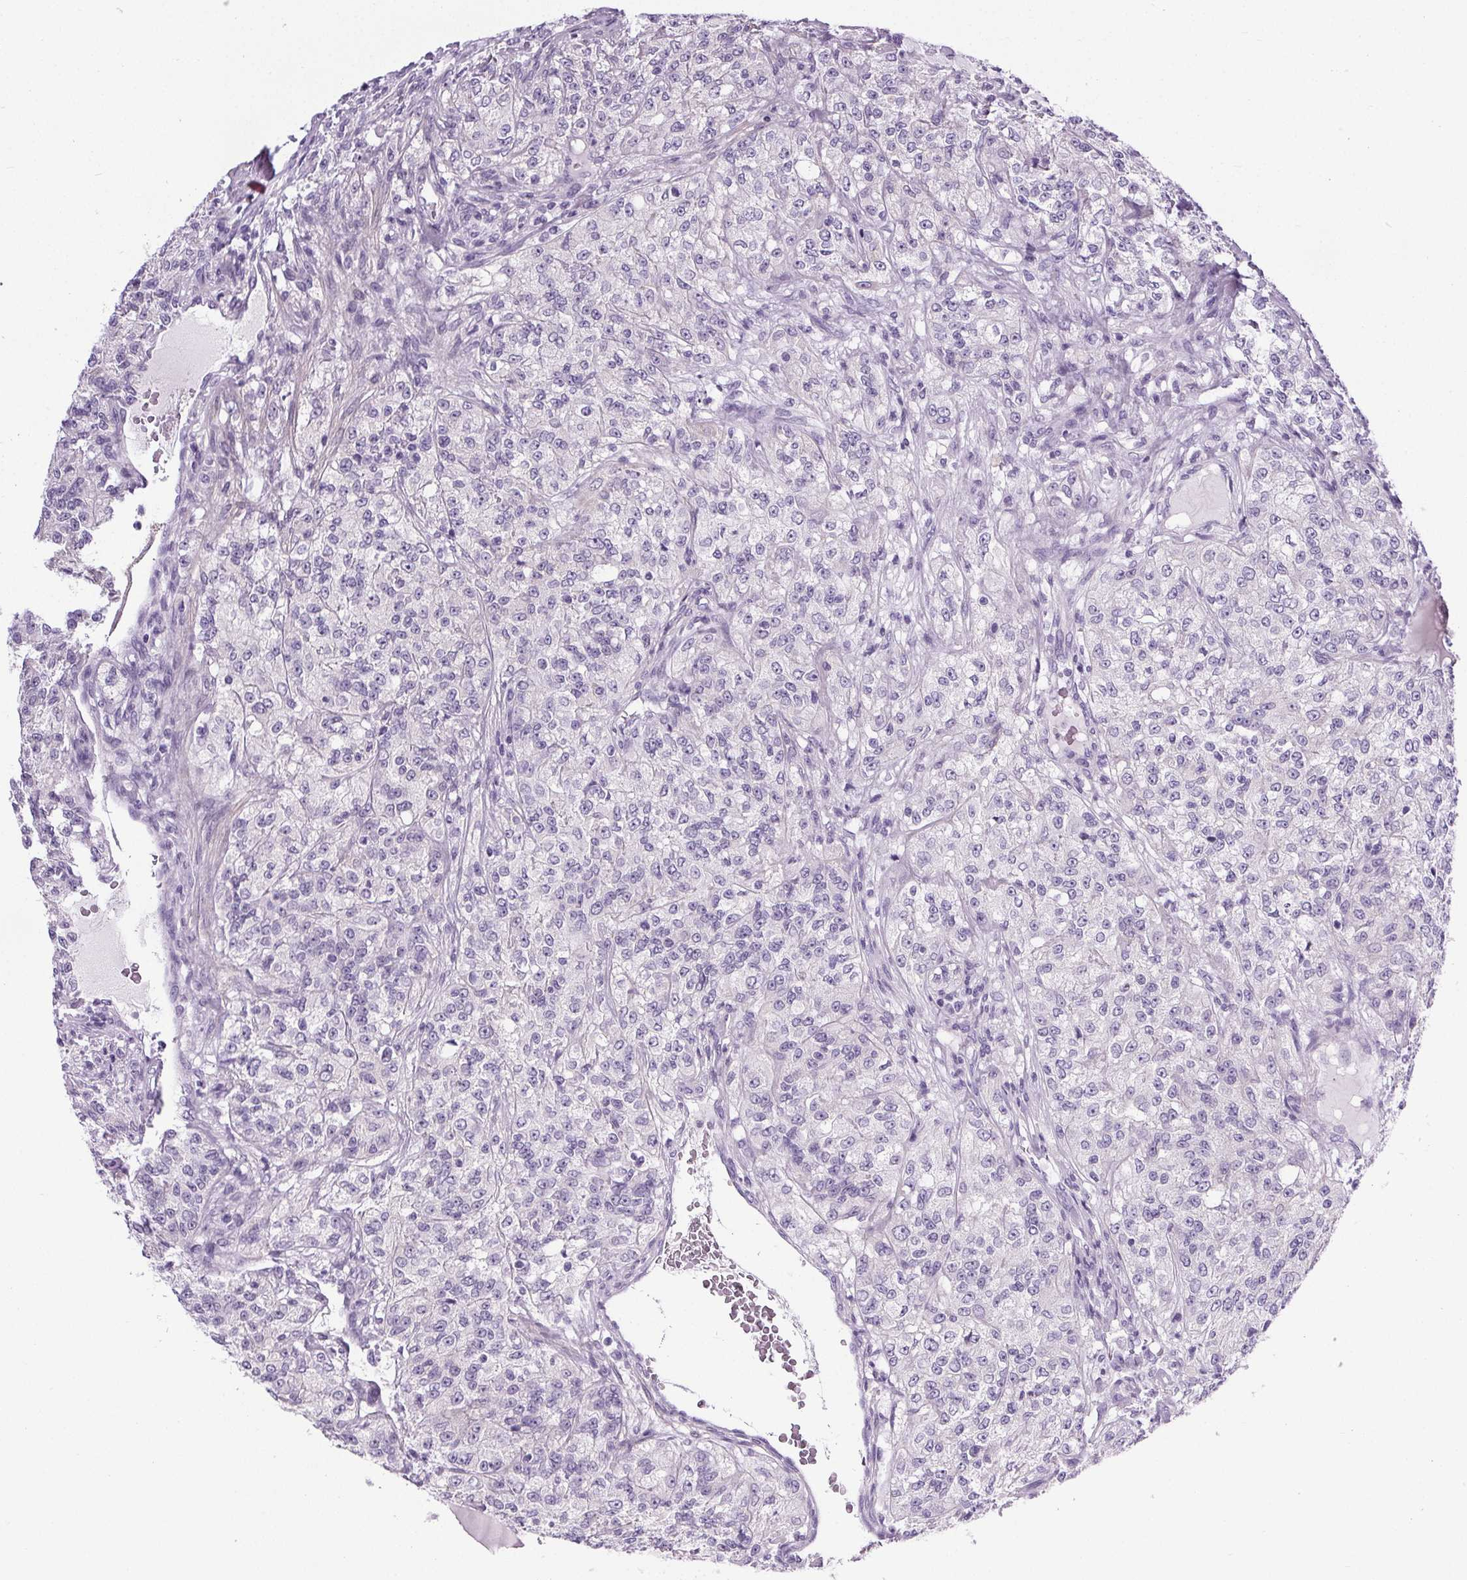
{"staining": {"intensity": "negative", "quantity": "none", "location": "none"}, "tissue": "renal cancer", "cell_type": "Tumor cells", "image_type": "cancer", "snomed": [{"axis": "morphology", "description": "Adenocarcinoma, NOS"}, {"axis": "topography", "description": "Kidney"}], "caption": "Tumor cells show no significant protein staining in renal adenocarcinoma.", "gene": "ELAVL2", "patient": {"sex": "female", "age": 63}}